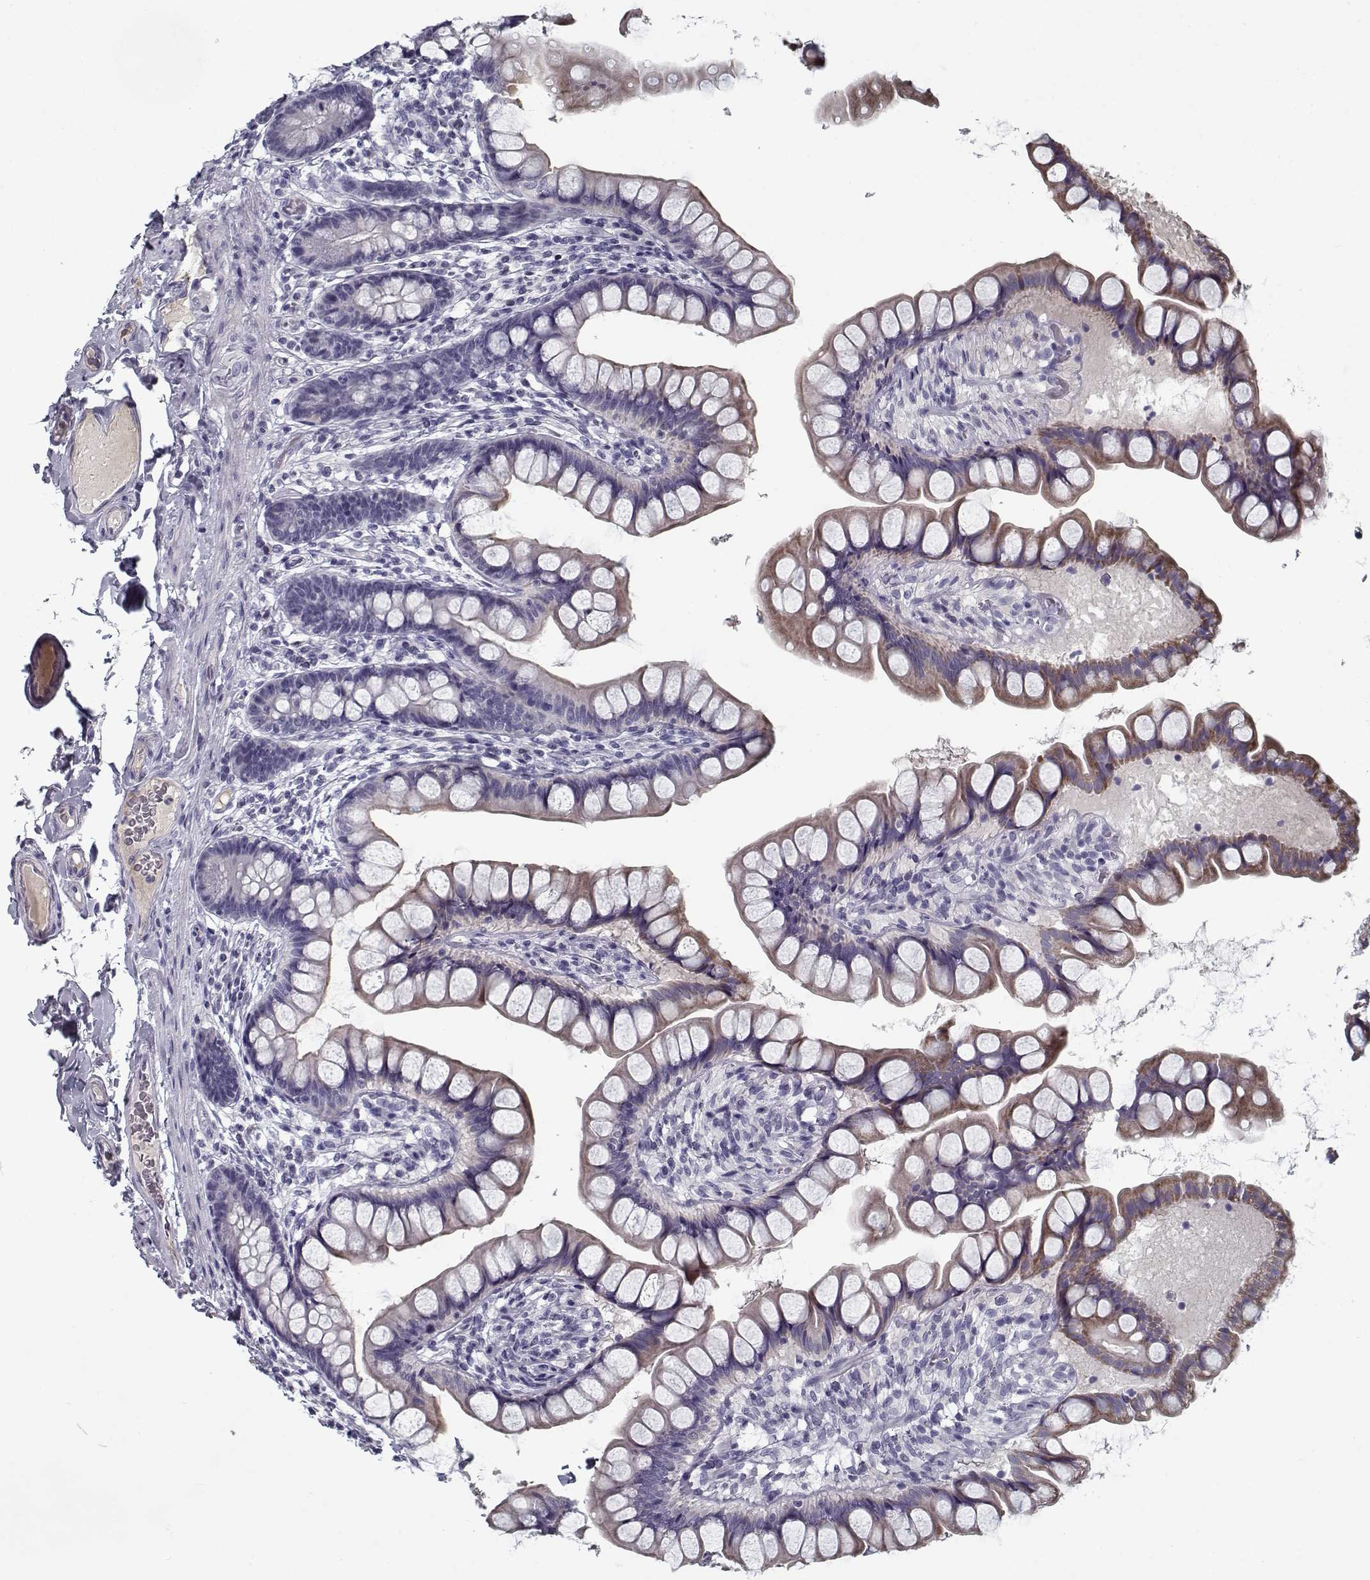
{"staining": {"intensity": "moderate", "quantity": "<25%", "location": "cytoplasmic/membranous"}, "tissue": "small intestine", "cell_type": "Glandular cells", "image_type": "normal", "snomed": [{"axis": "morphology", "description": "Normal tissue, NOS"}, {"axis": "topography", "description": "Small intestine"}], "caption": "Immunohistochemical staining of benign human small intestine displays low levels of moderate cytoplasmic/membranous expression in approximately <25% of glandular cells.", "gene": "DDX25", "patient": {"sex": "male", "age": 70}}